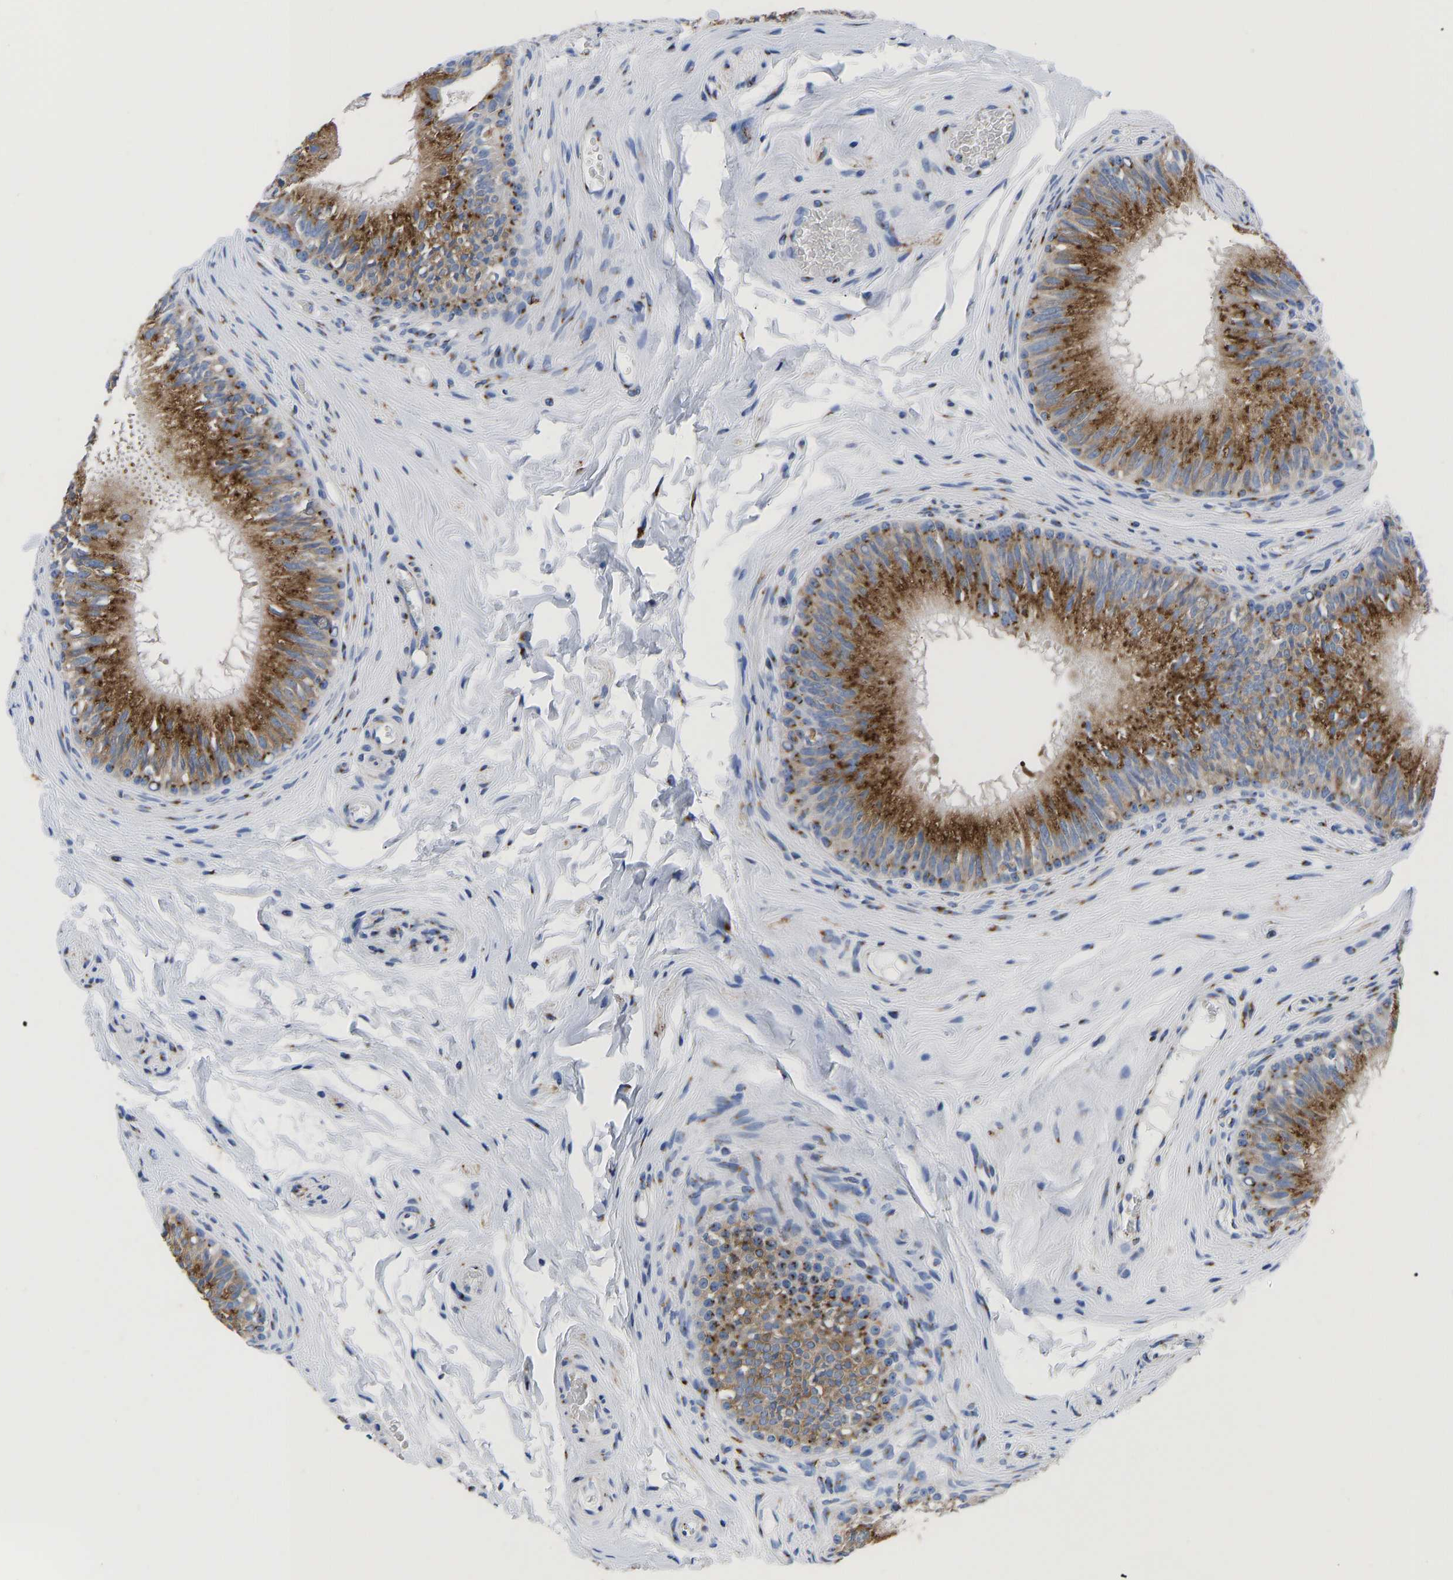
{"staining": {"intensity": "strong", "quantity": ">75%", "location": "cytoplasmic/membranous"}, "tissue": "epididymis", "cell_type": "Glandular cells", "image_type": "normal", "snomed": [{"axis": "morphology", "description": "Normal tissue, NOS"}, {"axis": "topography", "description": "Testis"}, {"axis": "topography", "description": "Epididymis"}], "caption": "An image of human epididymis stained for a protein exhibits strong cytoplasmic/membranous brown staining in glandular cells. Nuclei are stained in blue.", "gene": "TMEM87A", "patient": {"sex": "male", "age": 36}}